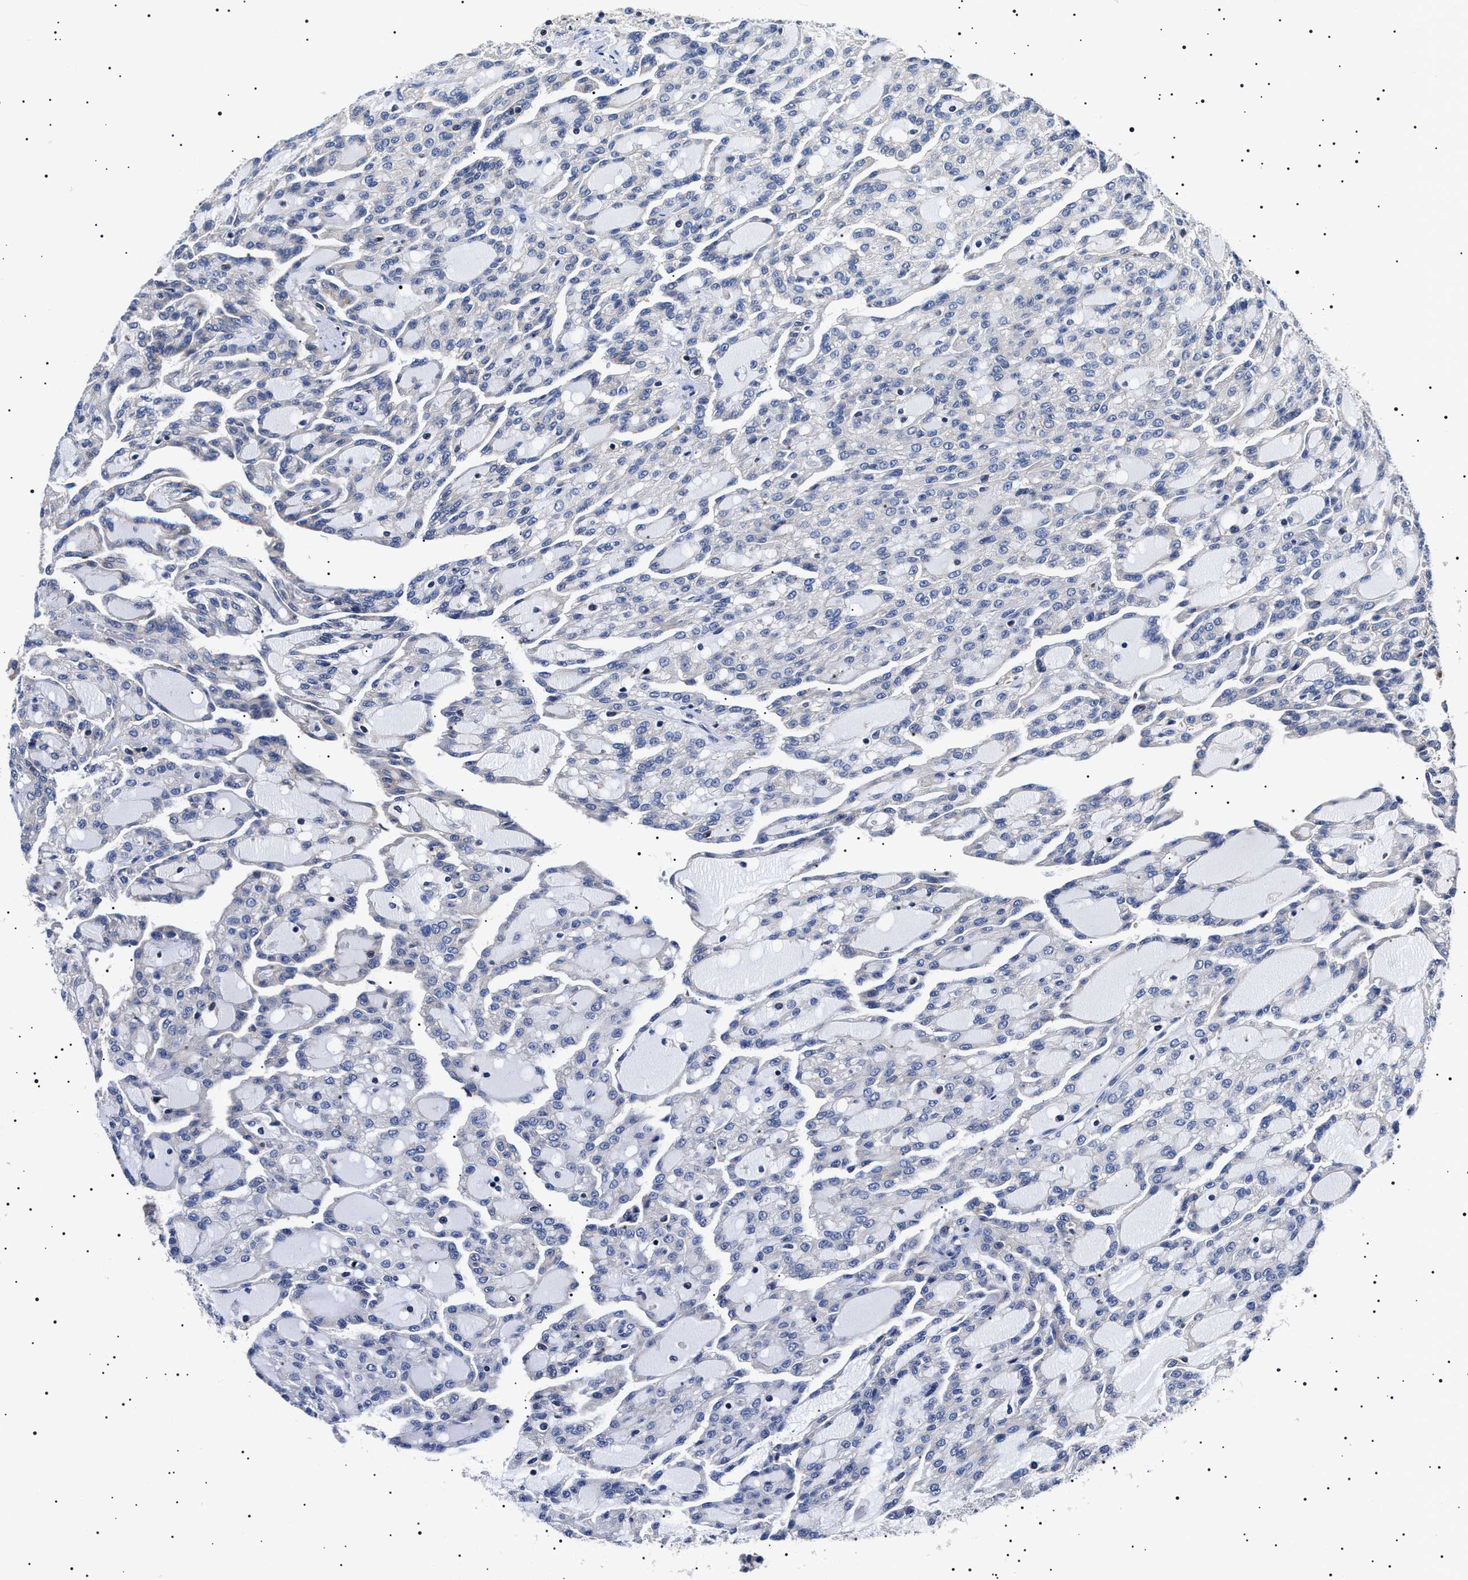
{"staining": {"intensity": "negative", "quantity": "none", "location": "none"}, "tissue": "renal cancer", "cell_type": "Tumor cells", "image_type": "cancer", "snomed": [{"axis": "morphology", "description": "Adenocarcinoma, NOS"}, {"axis": "topography", "description": "Kidney"}], "caption": "DAB (3,3'-diaminobenzidine) immunohistochemical staining of renal cancer exhibits no significant positivity in tumor cells. The staining was performed using DAB to visualize the protein expression in brown, while the nuclei were stained in blue with hematoxylin (Magnification: 20x).", "gene": "SLC4A7", "patient": {"sex": "male", "age": 63}}